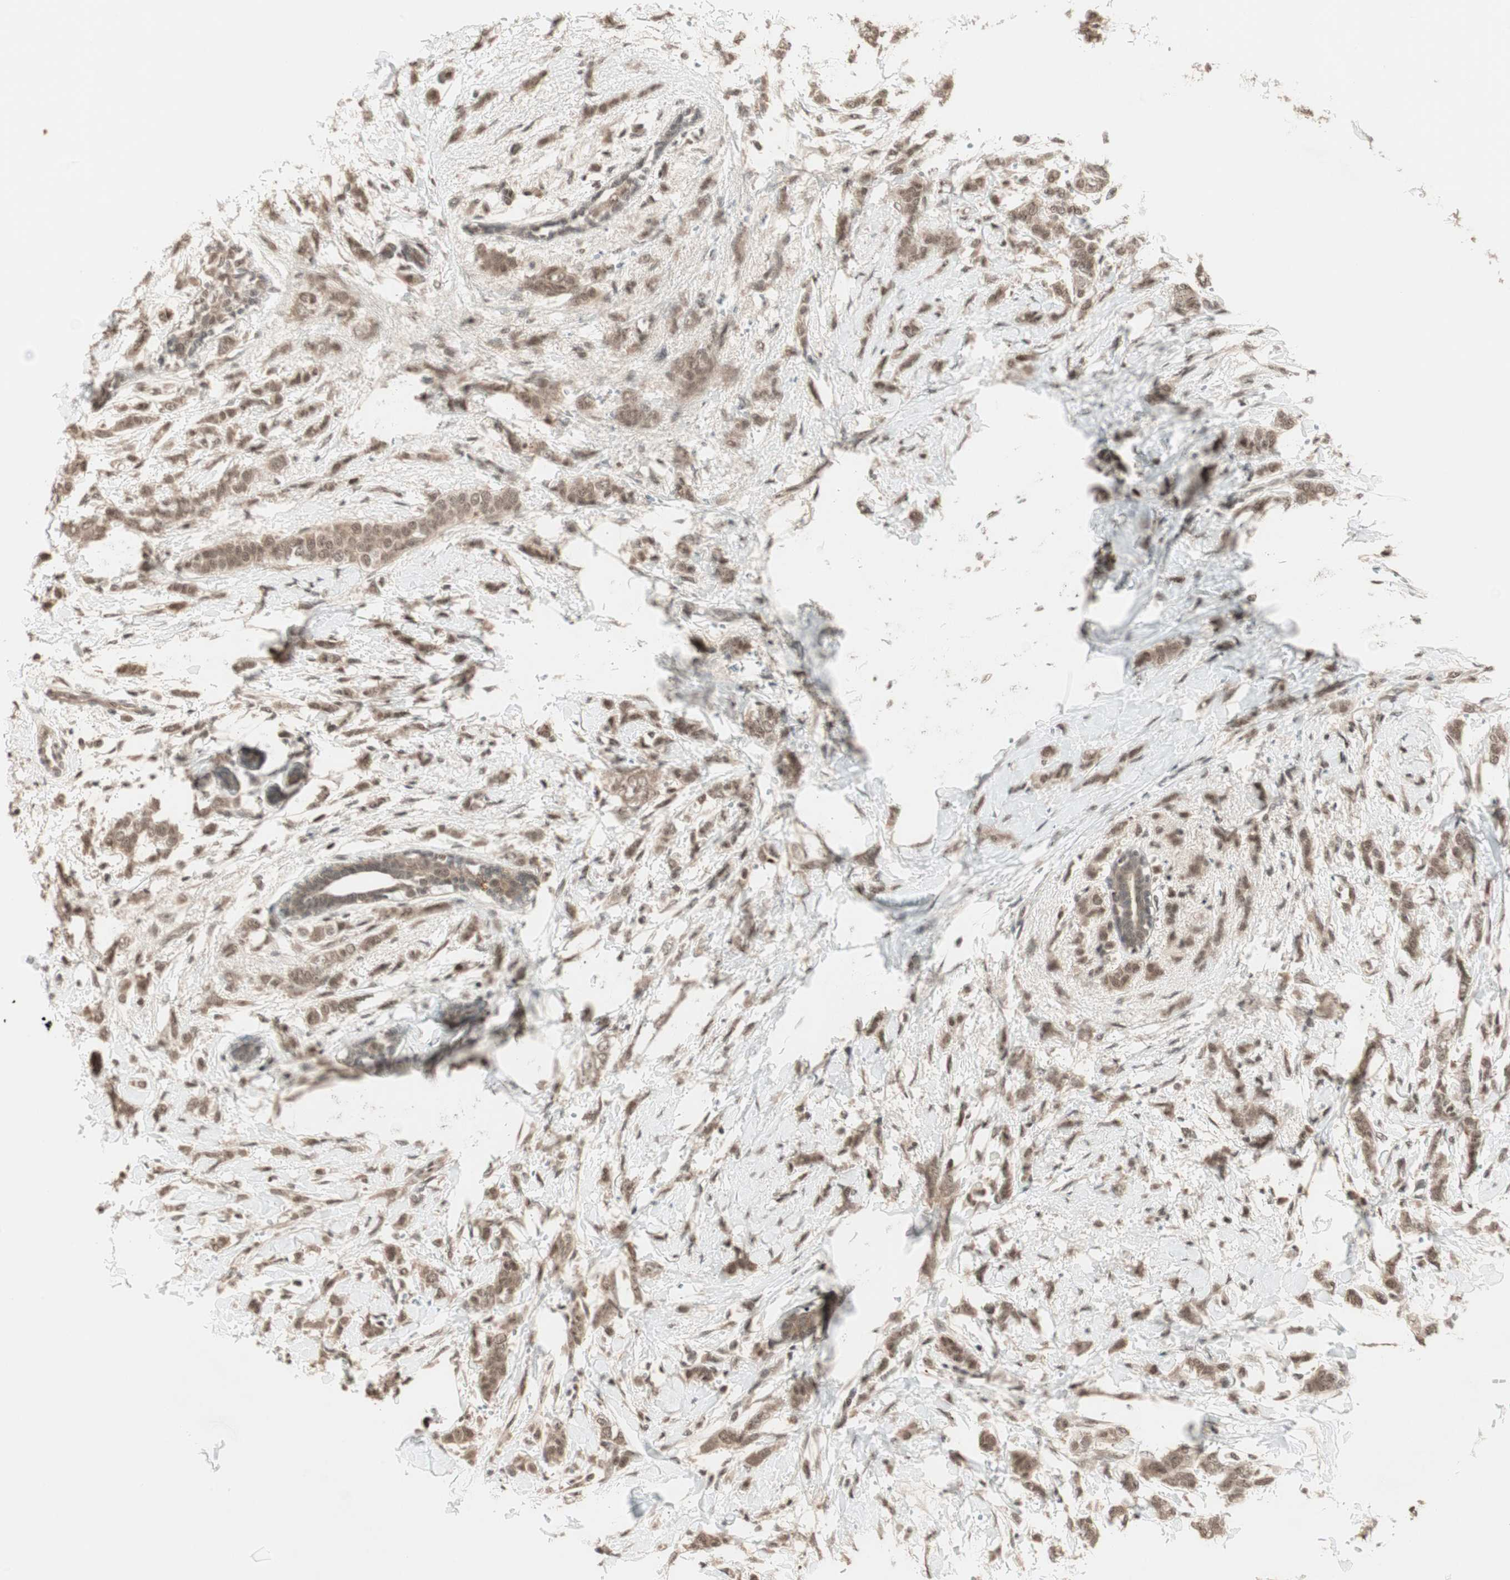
{"staining": {"intensity": "moderate", "quantity": ">75%", "location": "cytoplasmic/membranous,nuclear"}, "tissue": "breast cancer", "cell_type": "Tumor cells", "image_type": "cancer", "snomed": [{"axis": "morphology", "description": "Lobular carcinoma, in situ"}, {"axis": "morphology", "description": "Lobular carcinoma"}, {"axis": "topography", "description": "Breast"}], "caption": "Immunohistochemical staining of human lobular carcinoma (breast) exhibits moderate cytoplasmic/membranous and nuclear protein positivity in approximately >75% of tumor cells.", "gene": "ZNF701", "patient": {"sex": "female", "age": 41}}